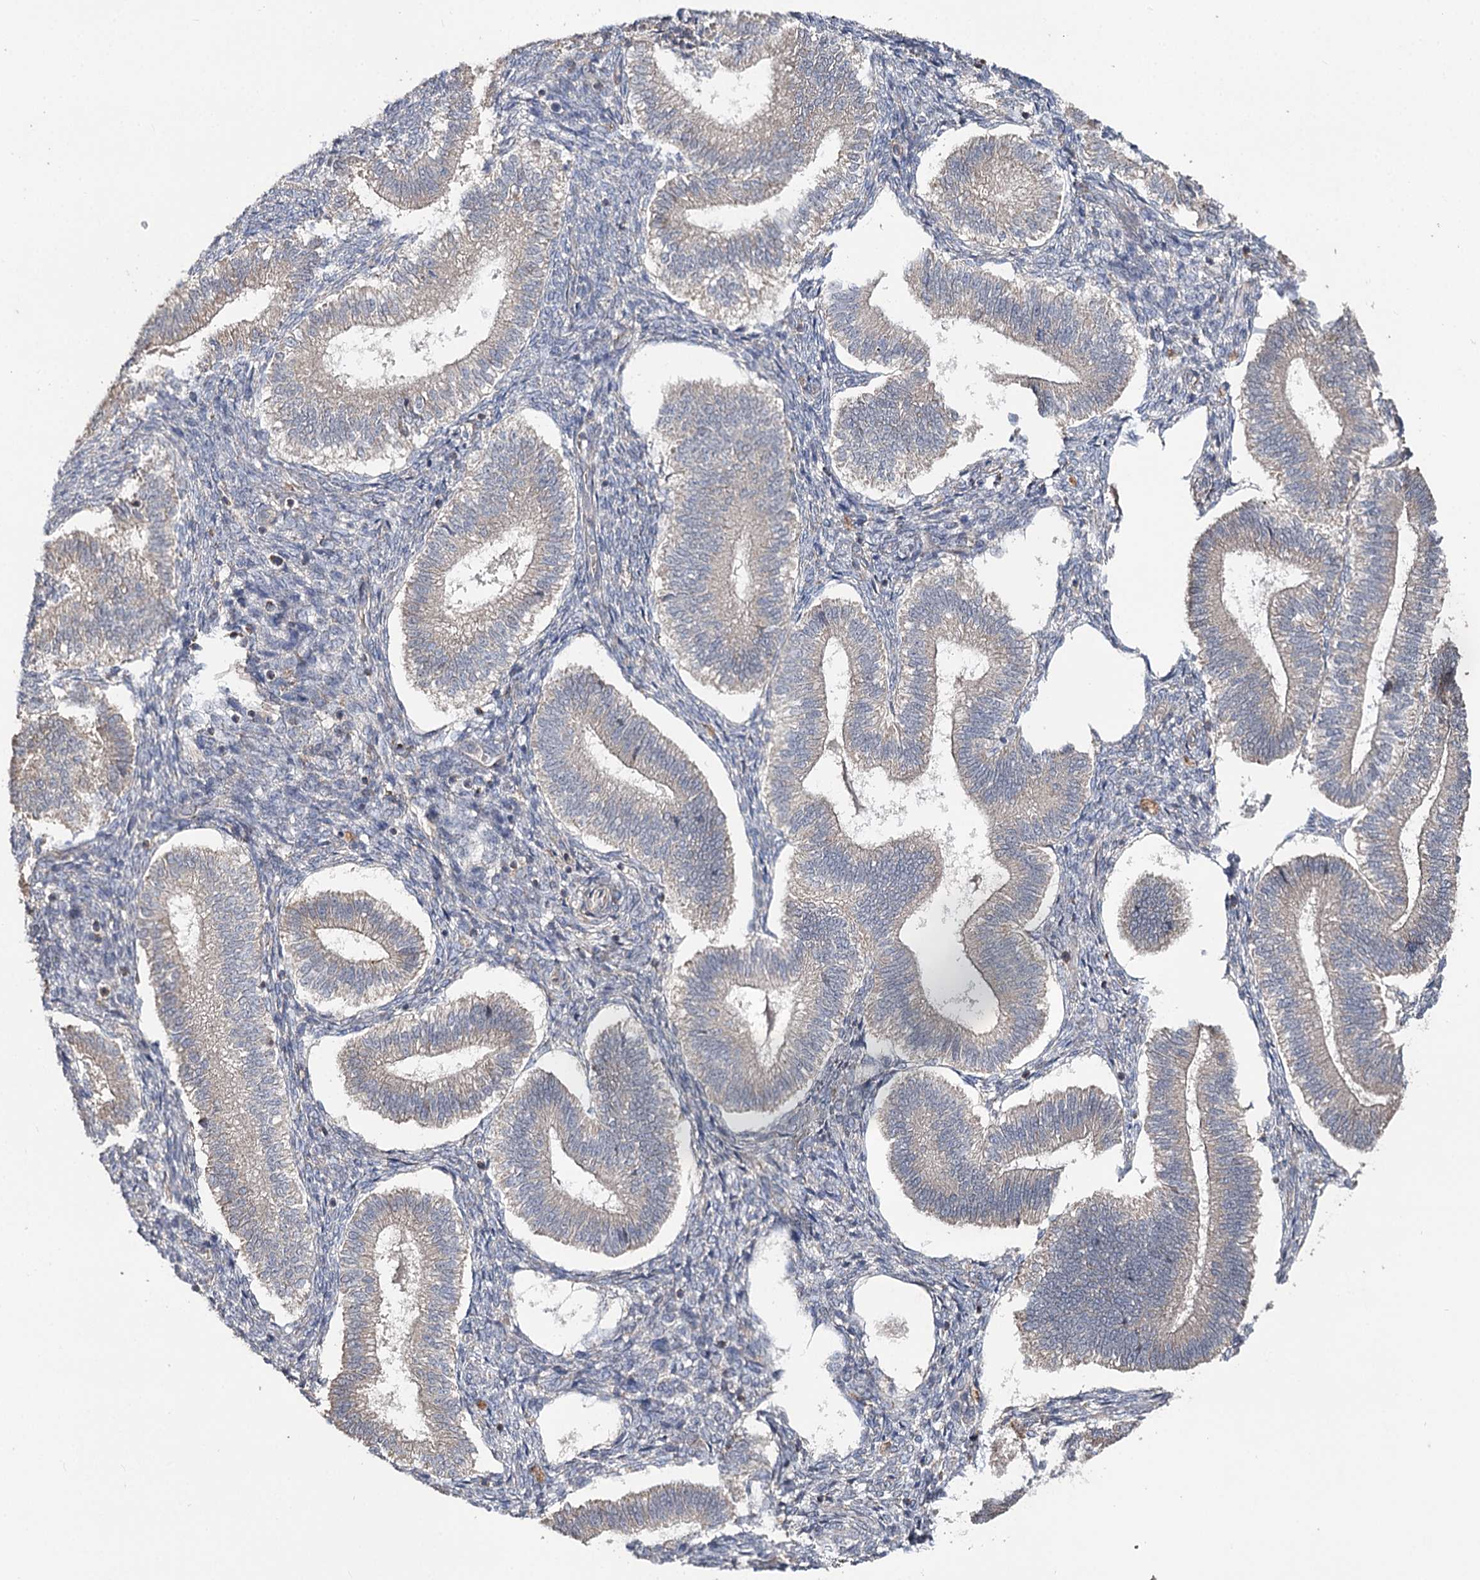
{"staining": {"intensity": "moderate", "quantity": "<25%", "location": "cytoplasmic/membranous"}, "tissue": "endometrium", "cell_type": "Cells in endometrial stroma", "image_type": "normal", "snomed": [{"axis": "morphology", "description": "Normal tissue, NOS"}, {"axis": "topography", "description": "Endometrium"}], "caption": "A low amount of moderate cytoplasmic/membranous positivity is present in approximately <25% of cells in endometrial stroma in normal endometrium. The staining is performed using DAB brown chromogen to label protein expression. The nuclei are counter-stained blue using hematoxylin.", "gene": "MINDY3", "patient": {"sex": "female", "age": 25}}